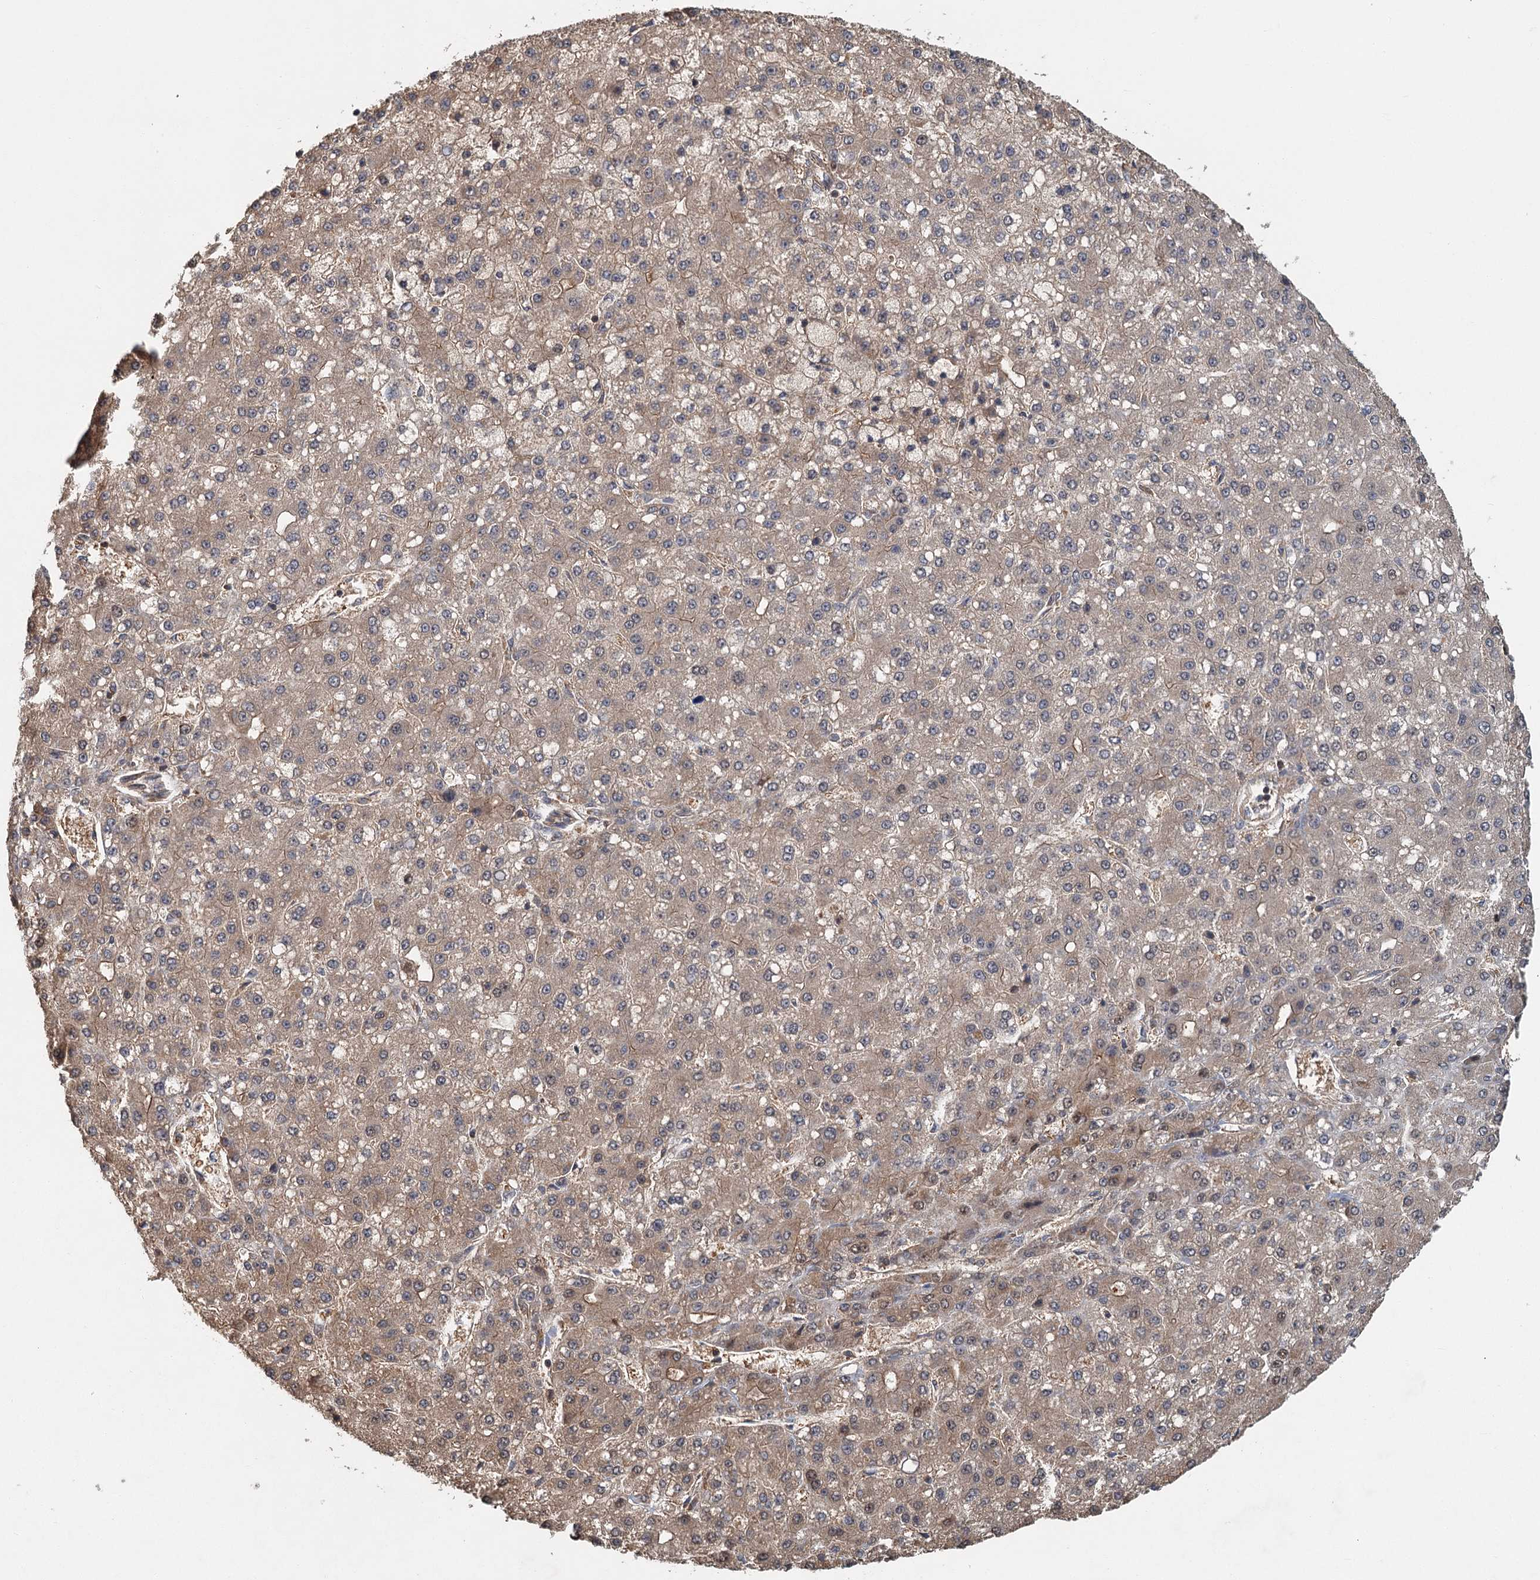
{"staining": {"intensity": "weak", "quantity": ">75%", "location": "cytoplasmic/membranous"}, "tissue": "liver cancer", "cell_type": "Tumor cells", "image_type": "cancer", "snomed": [{"axis": "morphology", "description": "Carcinoma, Hepatocellular, NOS"}, {"axis": "topography", "description": "Liver"}], "caption": "Protein expression analysis of liver cancer exhibits weak cytoplasmic/membranous staining in about >75% of tumor cells. The staining is performed using DAB brown chromogen to label protein expression. The nuclei are counter-stained blue using hematoxylin.", "gene": "ZNF527", "patient": {"sex": "male", "age": 67}}